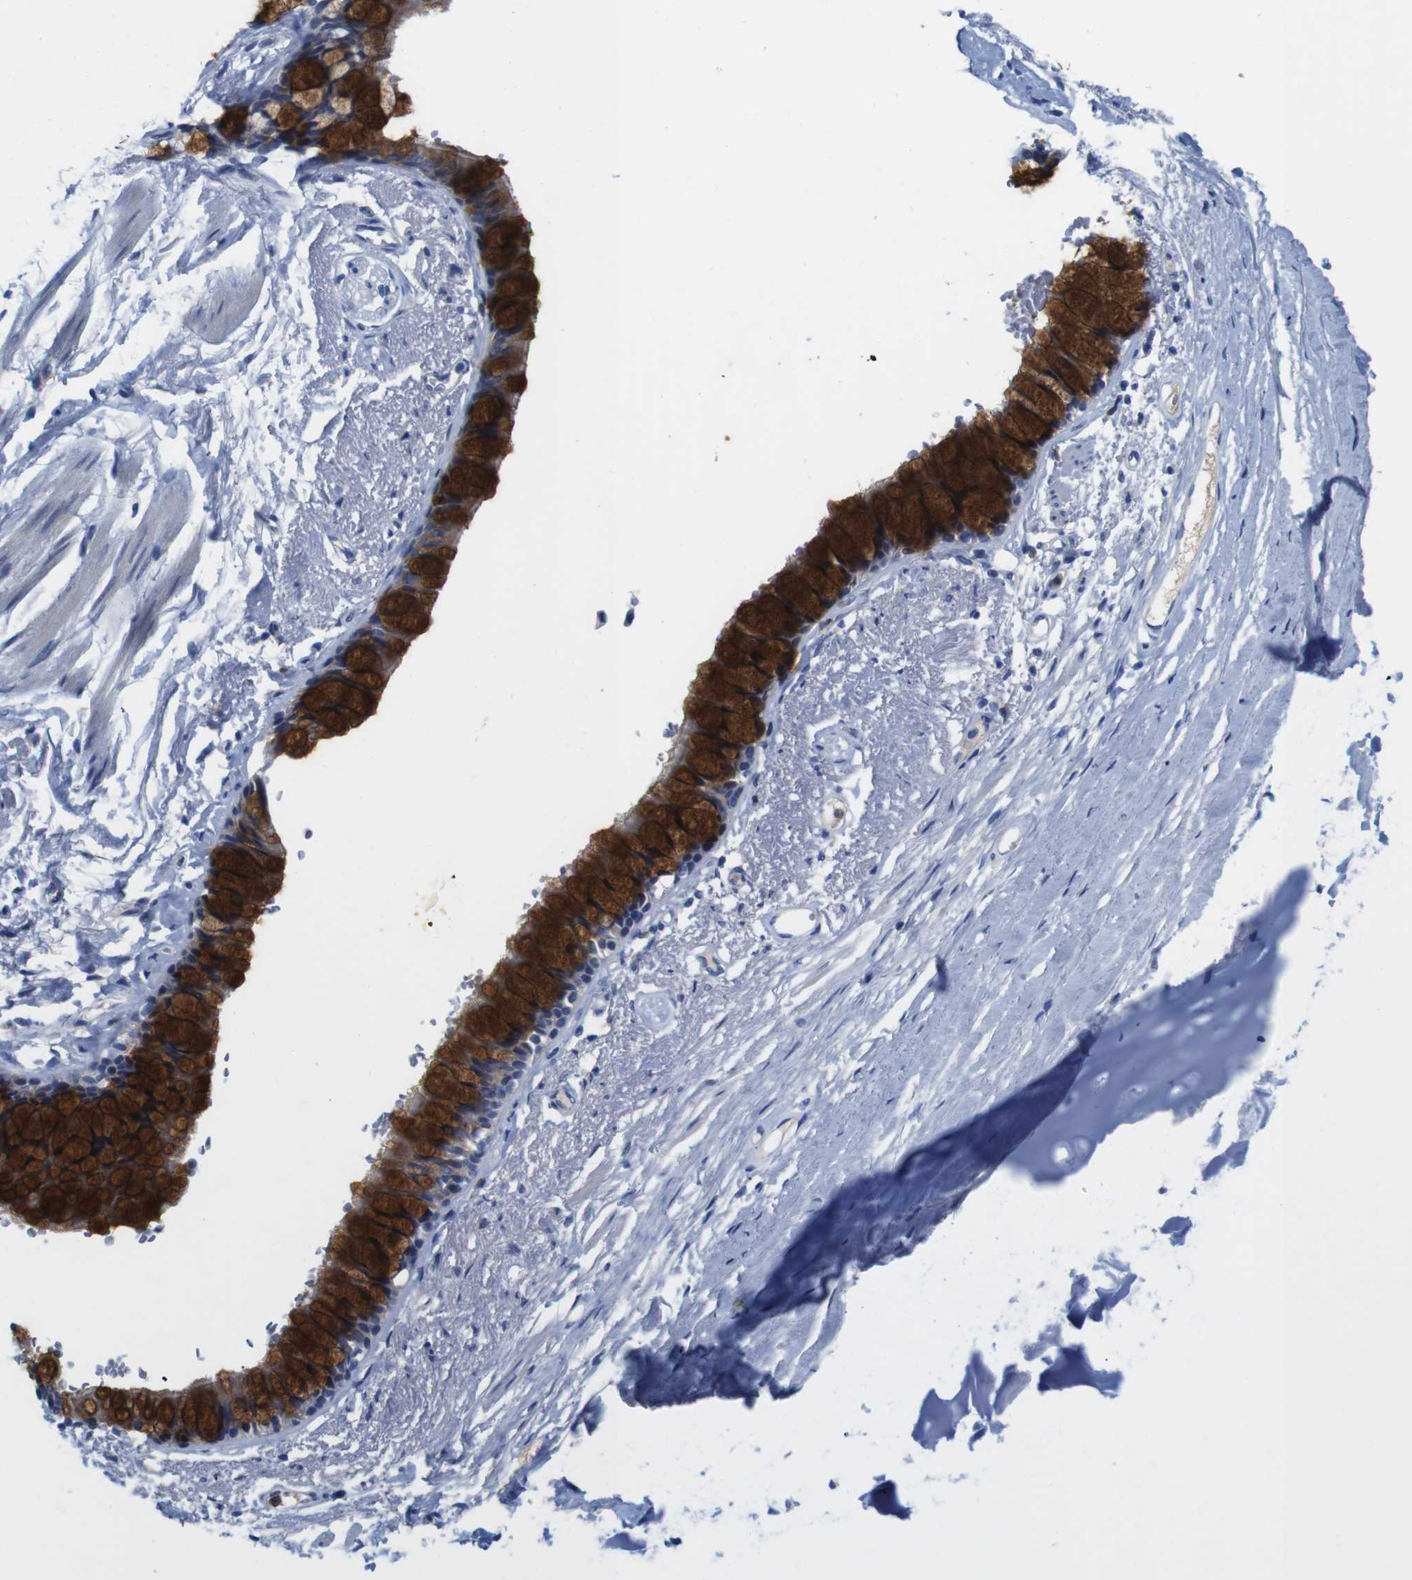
{"staining": {"intensity": "negative", "quantity": "none", "location": "none"}, "tissue": "adipose tissue", "cell_type": "Adipocytes", "image_type": "normal", "snomed": [{"axis": "morphology", "description": "Normal tissue, NOS"}, {"axis": "topography", "description": "Cartilage tissue"}, {"axis": "topography", "description": "Bronchus"}], "caption": "This is a photomicrograph of immunohistochemistry staining of benign adipose tissue, which shows no positivity in adipocytes.", "gene": "C1RL", "patient": {"sex": "female", "age": 73}}